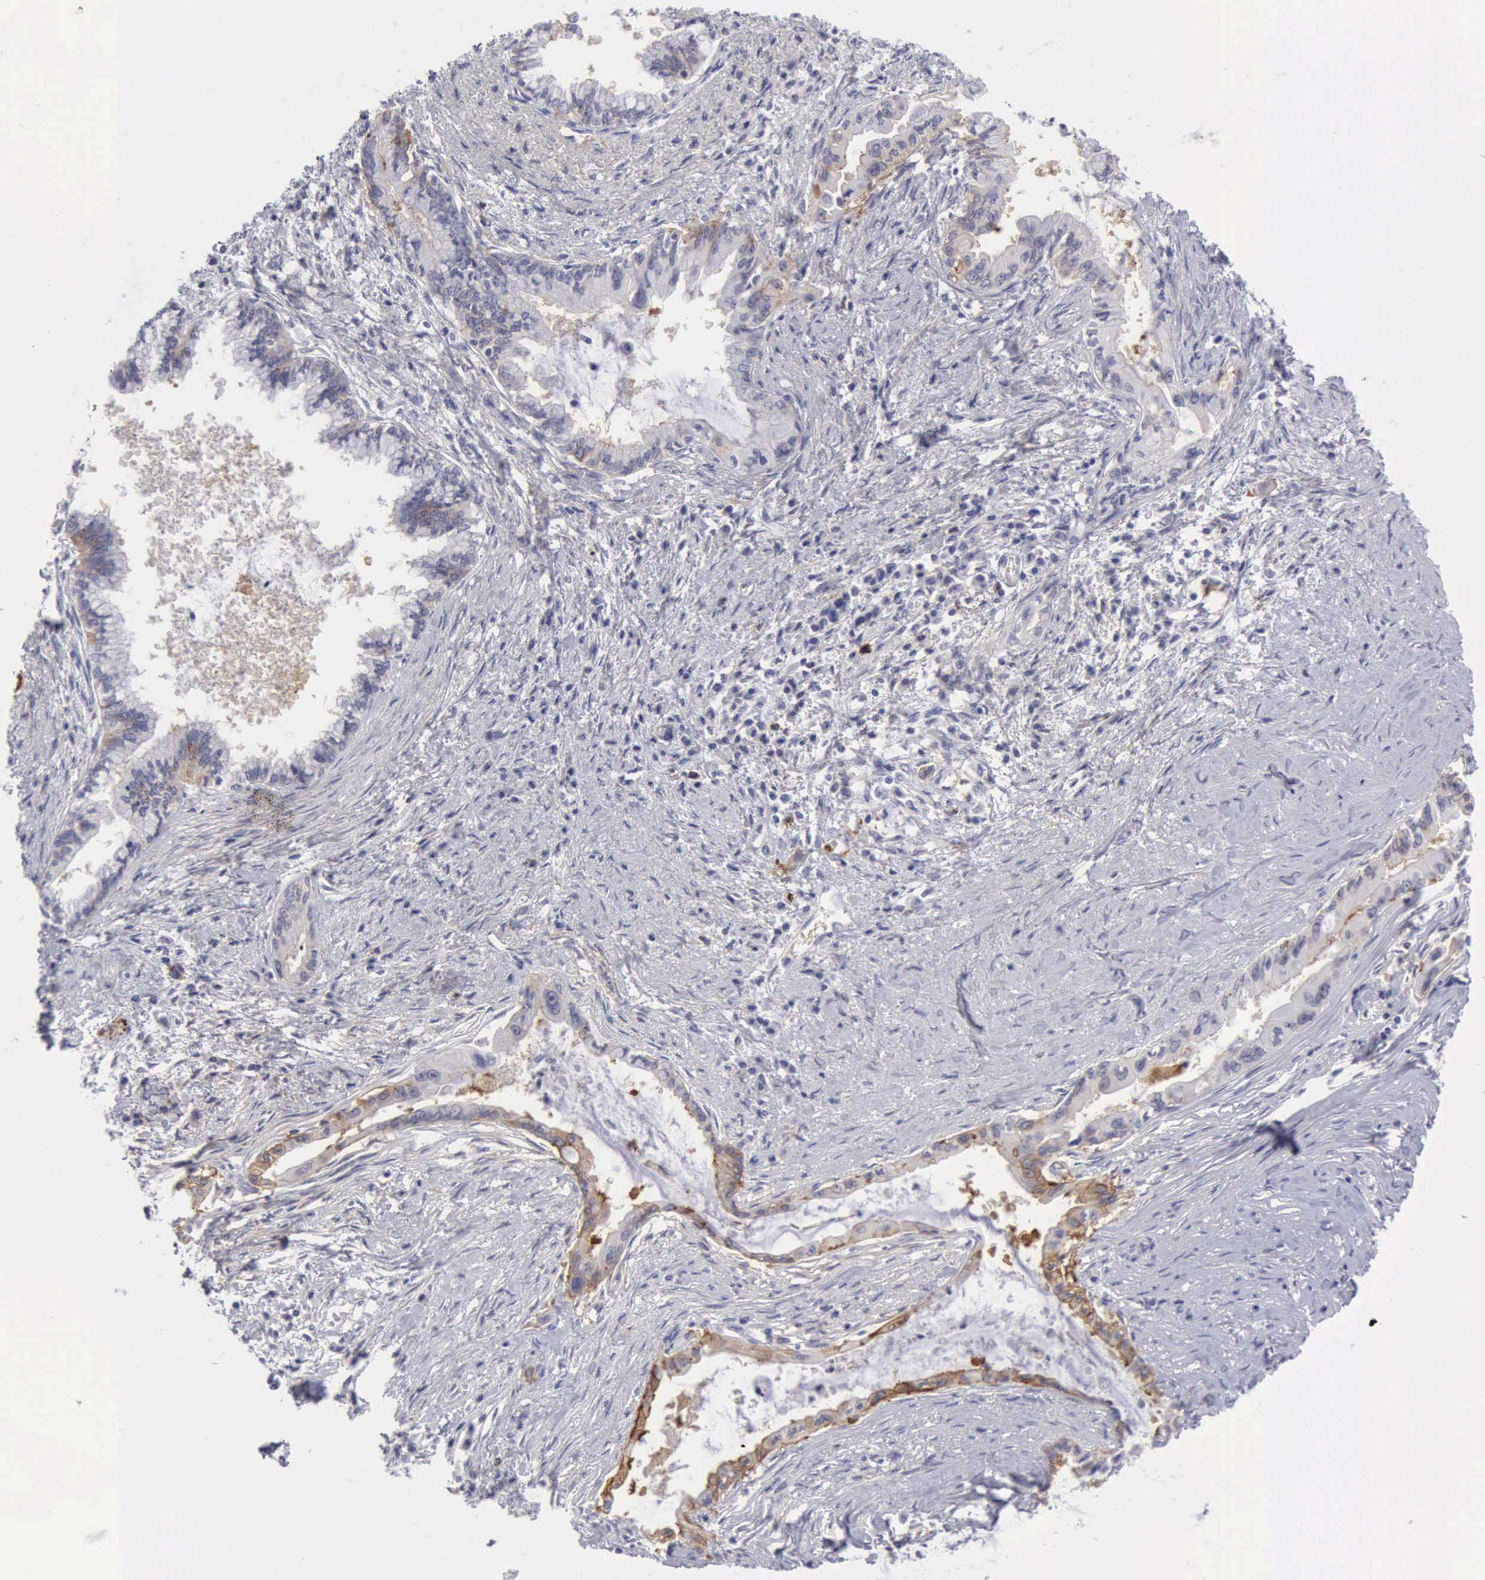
{"staining": {"intensity": "weak", "quantity": "25%-75%", "location": "cytoplasmic/membranous"}, "tissue": "pancreatic cancer", "cell_type": "Tumor cells", "image_type": "cancer", "snomed": [{"axis": "morphology", "description": "Adenocarcinoma, NOS"}, {"axis": "topography", "description": "Pancreas"}], "caption": "IHC (DAB) staining of adenocarcinoma (pancreatic) displays weak cytoplasmic/membranous protein expression in about 25%-75% of tumor cells.", "gene": "TFRC", "patient": {"sex": "female", "age": 64}}